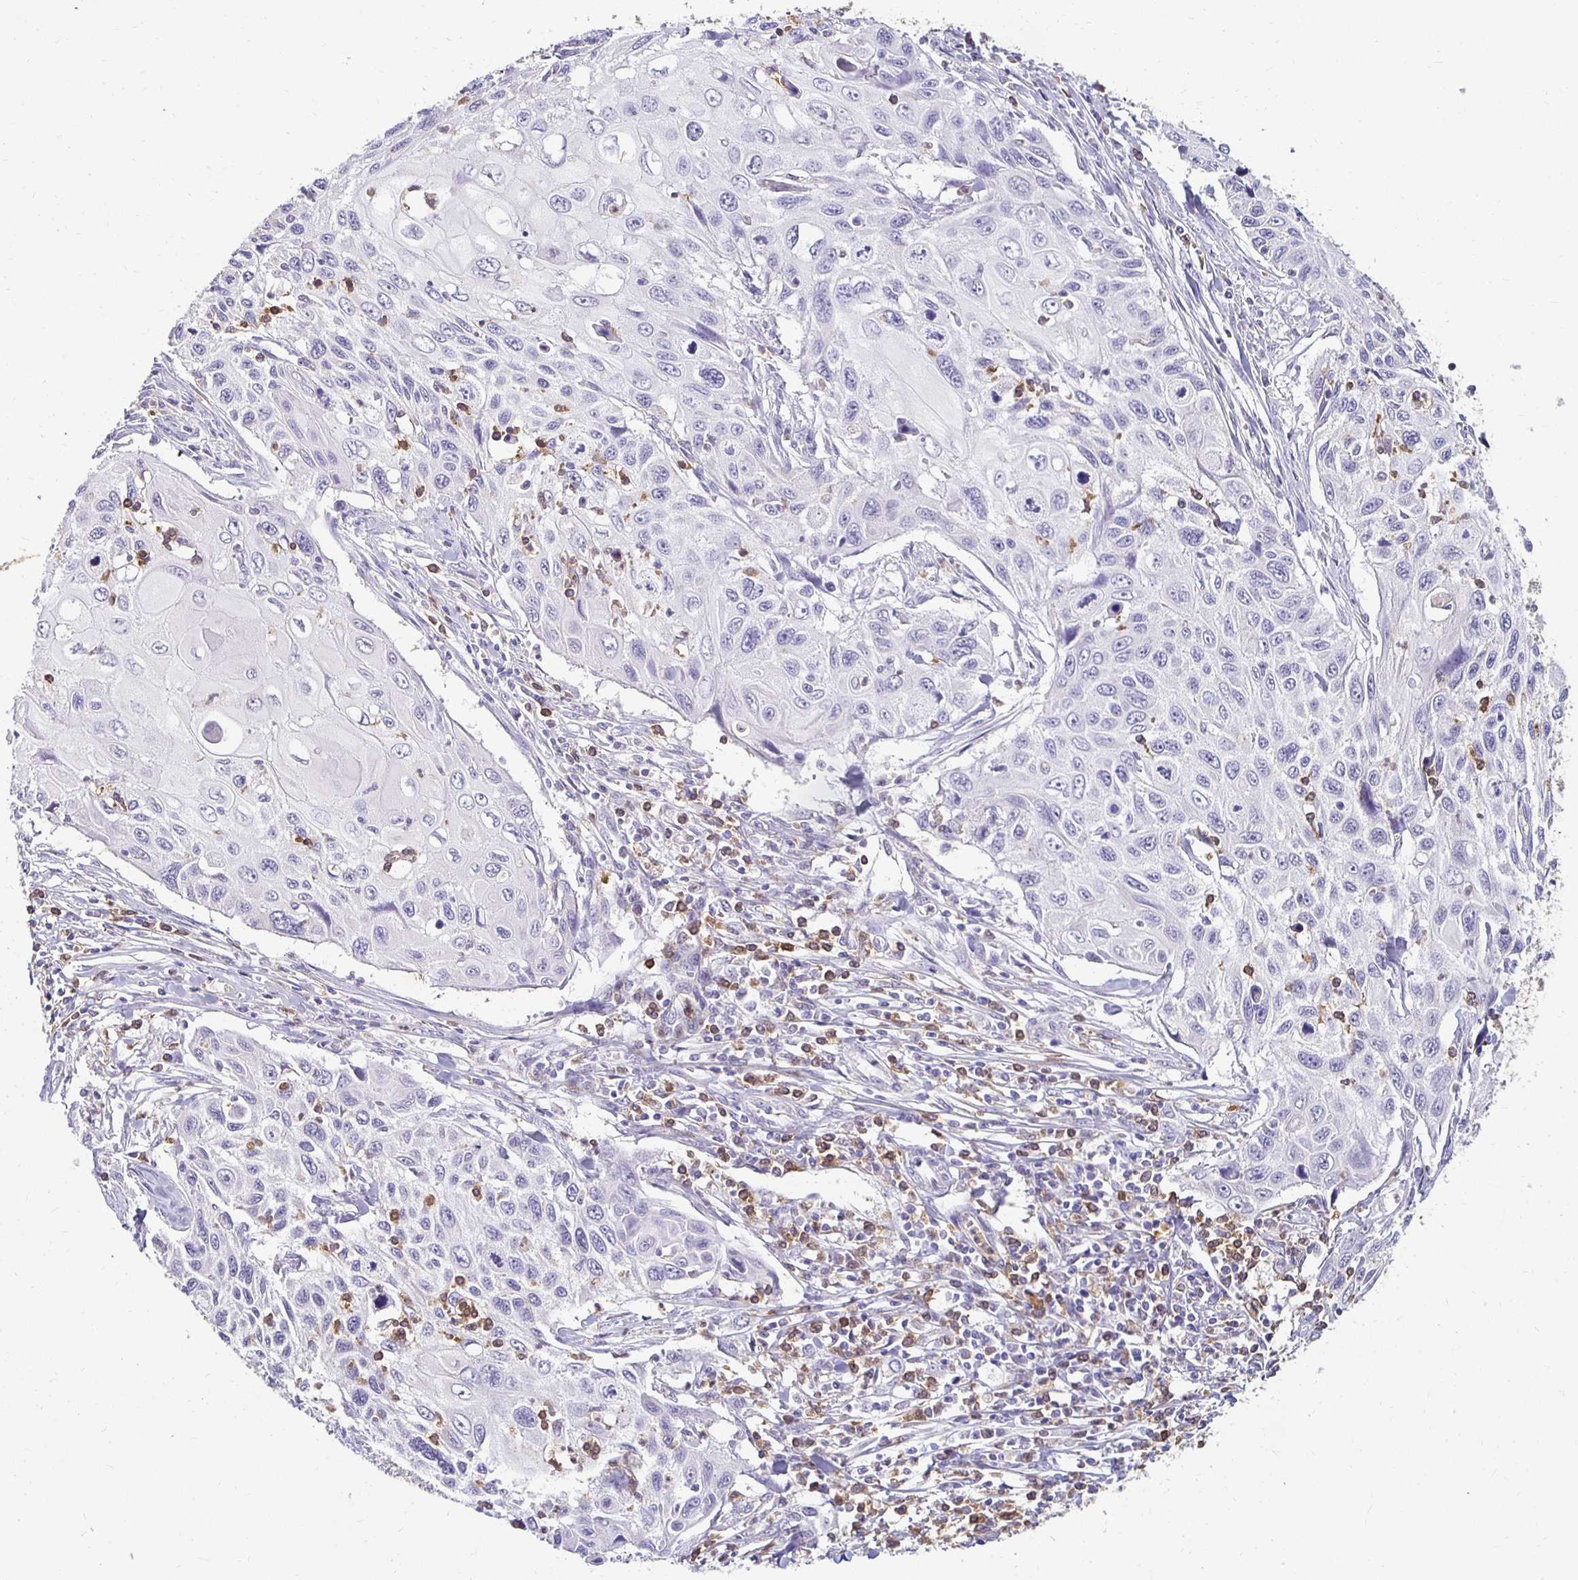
{"staining": {"intensity": "negative", "quantity": "none", "location": "none"}, "tissue": "cervical cancer", "cell_type": "Tumor cells", "image_type": "cancer", "snomed": [{"axis": "morphology", "description": "Squamous cell carcinoma, NOS"}, {"axis": "topography", "description": "Cervix"}], "caption": "The immunohistochemistry (IHC) micrograph has no significant positivity in tumor cells of cervical cancer (squamous cell carcinoma) tissue. (DAB immunohistochemistry with hematoxylin counter stain).", "gene": "GK2", "patient": {"sex": "female", "age": 70}}